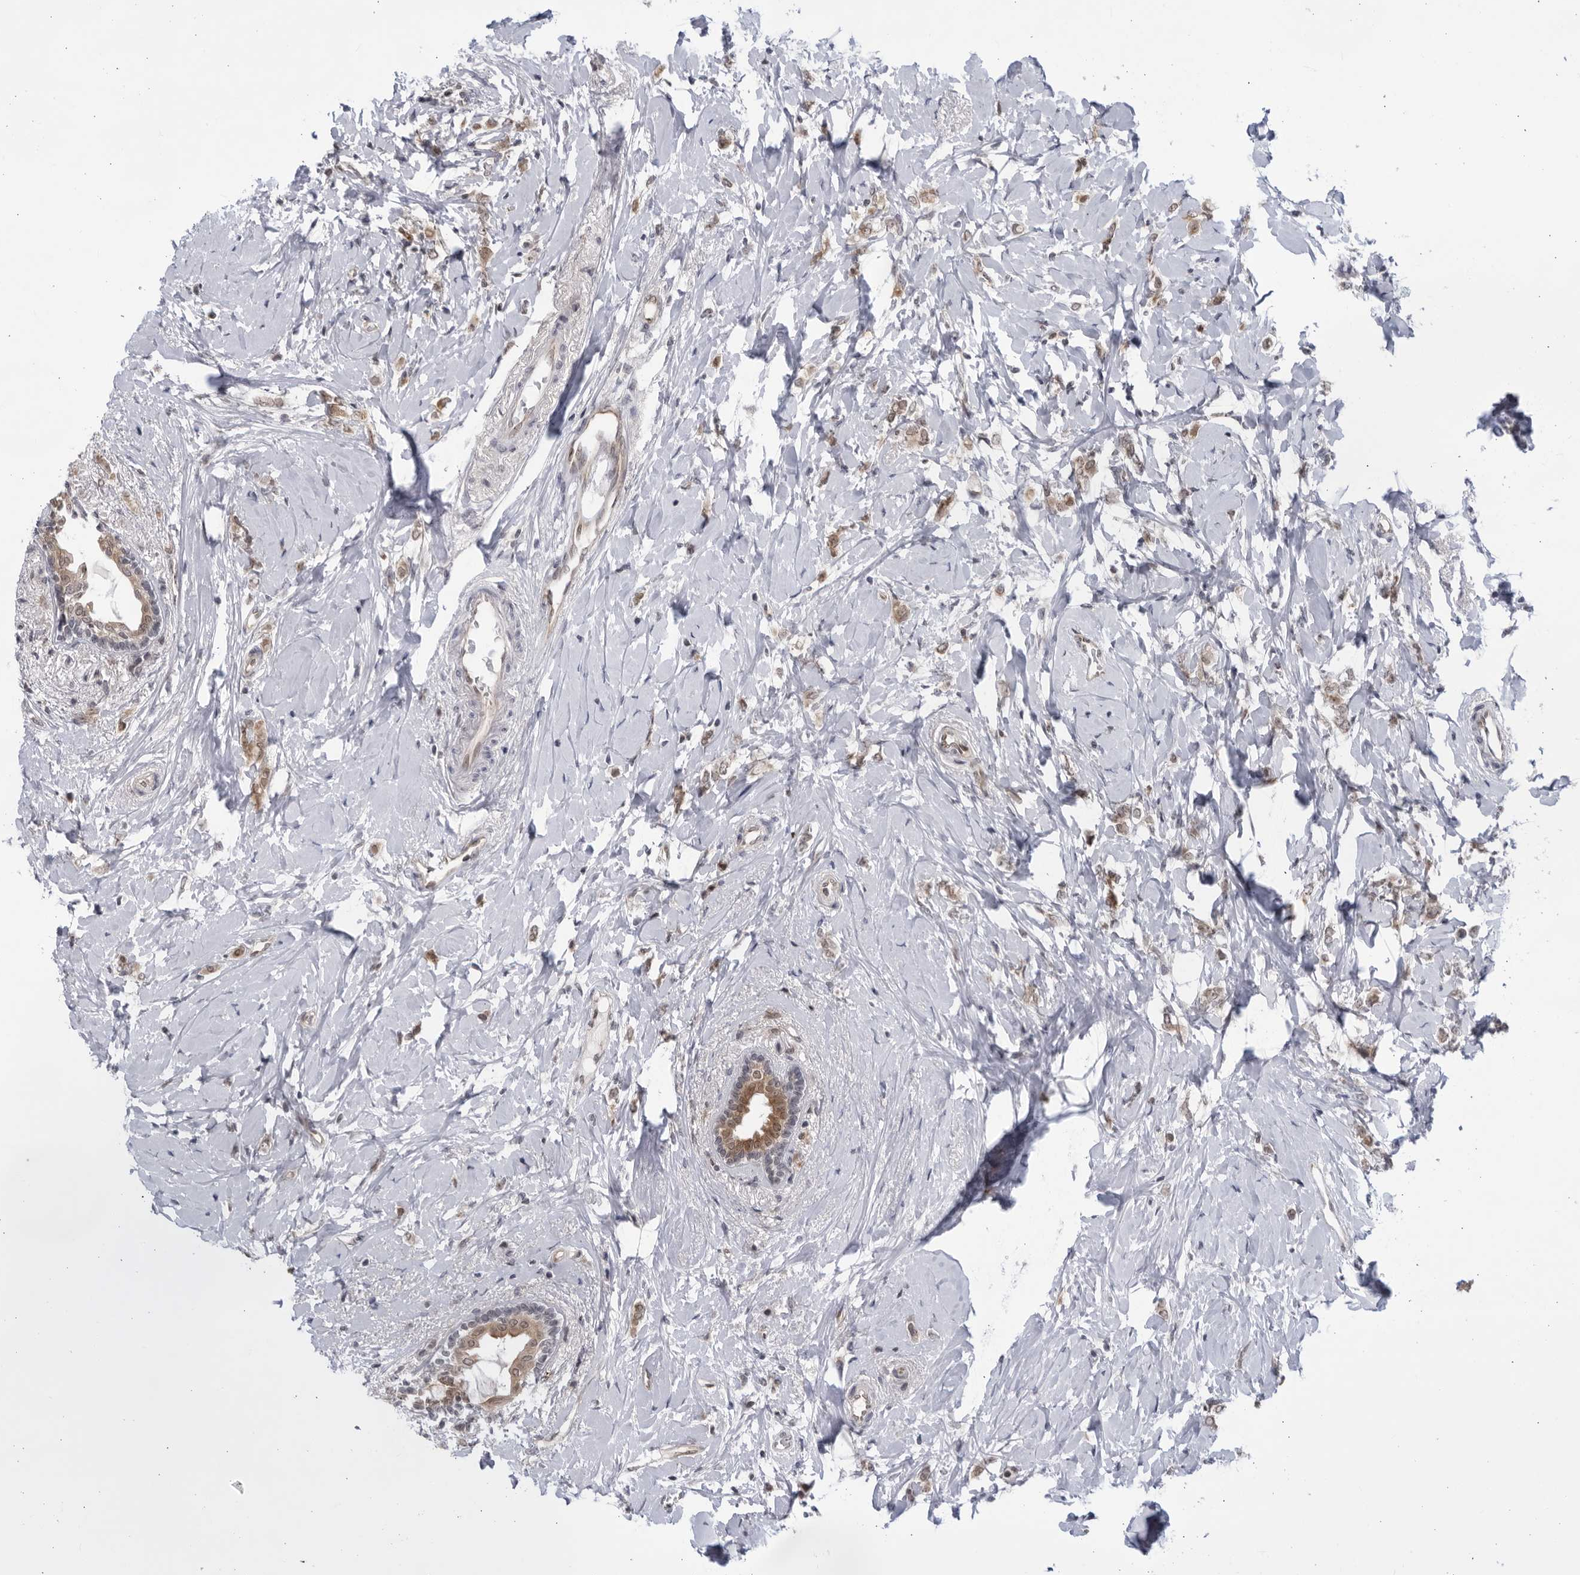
{"staining": {"intensity": "moderate", "quantity": ">75%", "location": "cytoplasmic/membranous,nuclear"}, "tissue": "breast cancer", "cell_type": "Tumor cells", "image_type": "cancer", "snomed": [{"axis": "morphology", "description": "Normal tissue, NOS"}, {"axis": "morphology", "description": "Lobular carcinoma"}, {"axis": "topography", "description": "Breast"}], "caption": "Protein staining of lobular carcinoma (breast) tissue shows moderate cytoplasmic/membranous and nuclear staining in approximately >75% of tumor cells.", "gene": "ITGB3BP", "patient": {"sex": "female", "age": 47}}